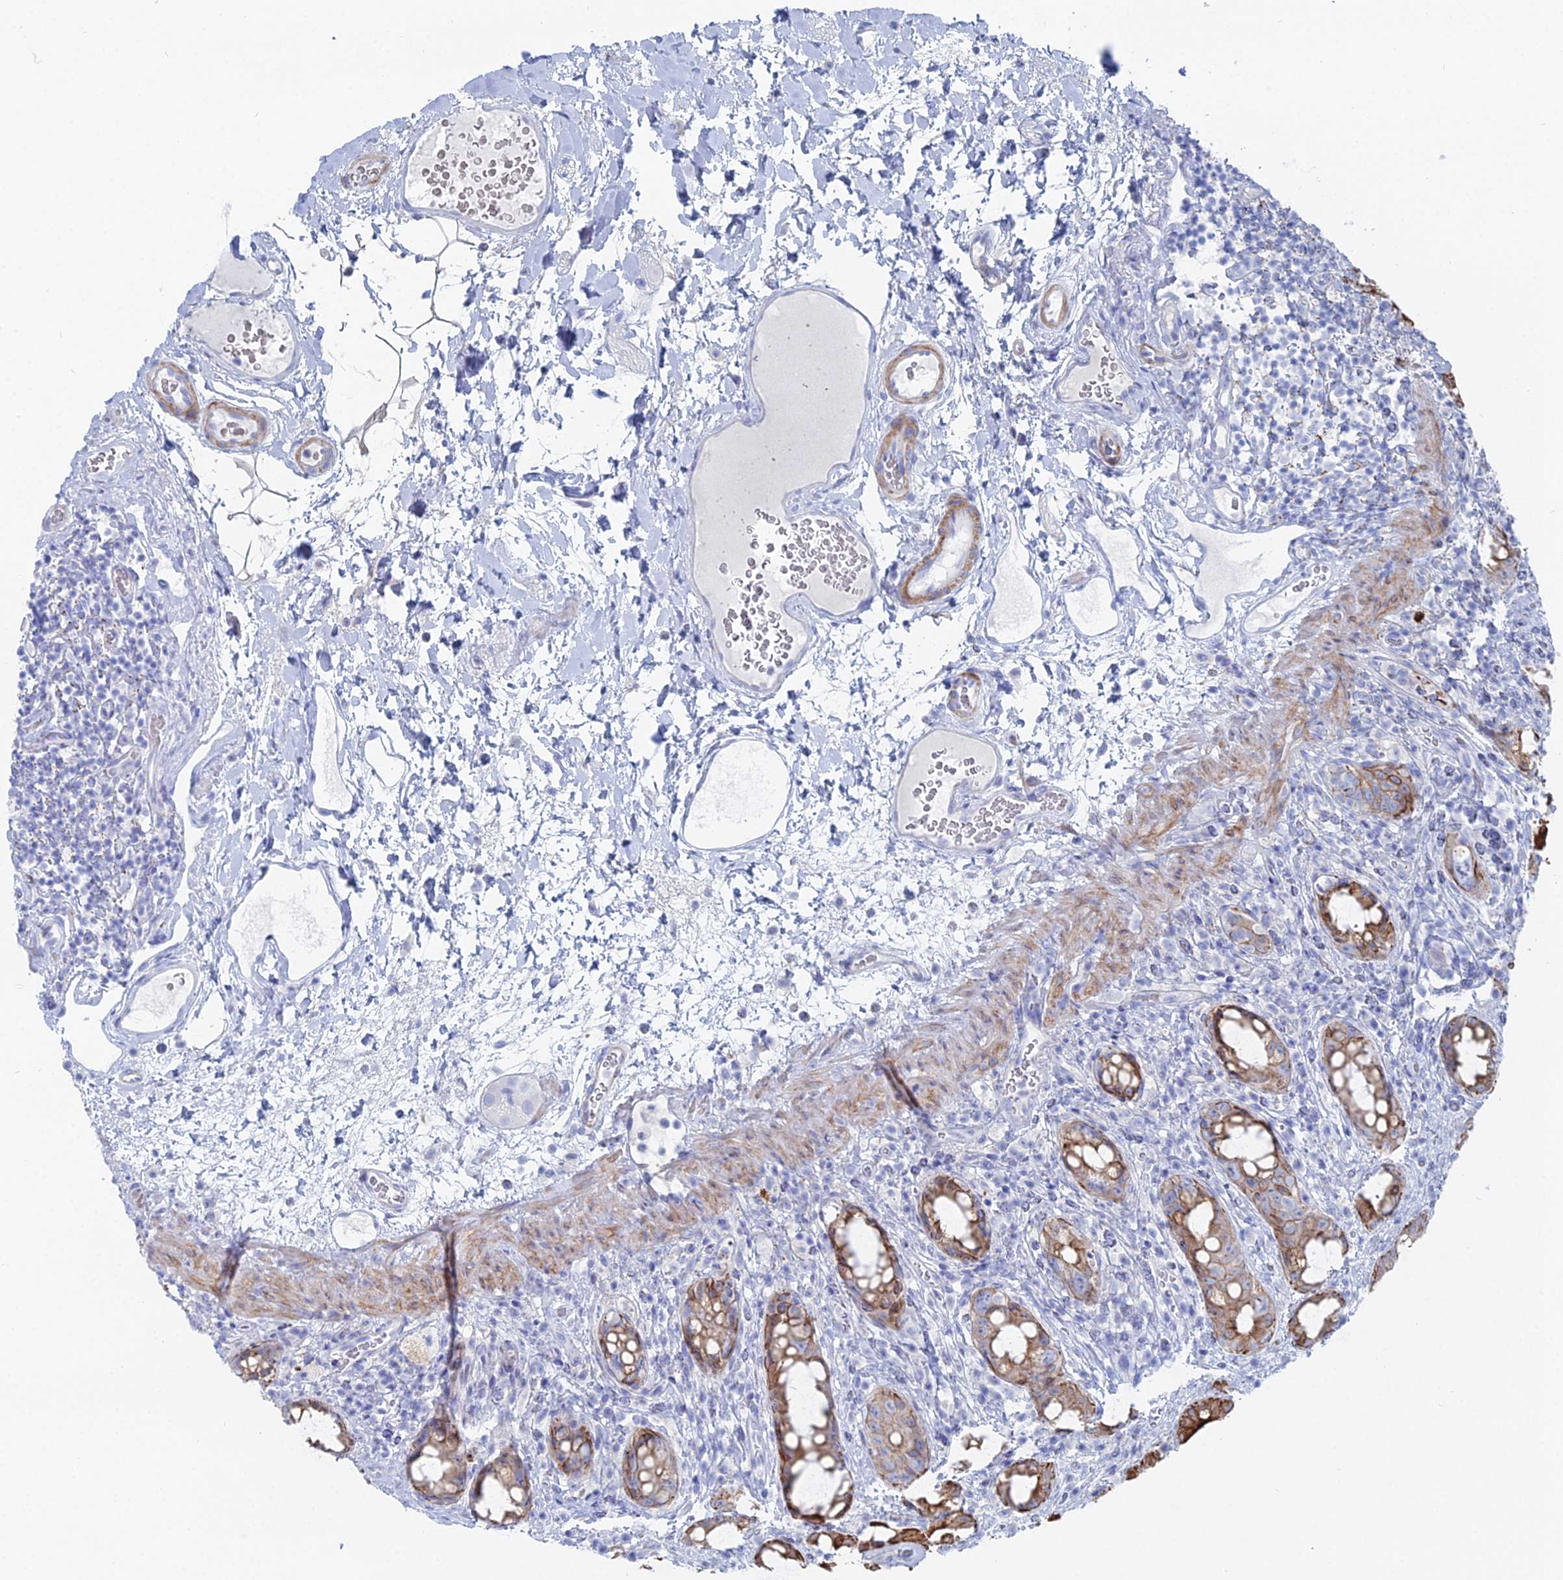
{"staining": {"intensity": "strong", "quantity": "25%-75%", "location": "cytoplasmic/membranous"}, "tissue": "rectum", "cell_type": "Glandular cells", "image_type": "normal", "snomed": [{"axis": "morphology", "description": "Normal tissue, NOS"}, {"axis": "topography", "description": "Rectum"}], "caption": "Immunohistochemistry histopathology image of unremarkable human rectum stained for a protein (brown), which shows high levels of strong cytoplasmic/membranous positivity in approximately 25%-75% of glandular cells.", "gene": "DHX34", "patient": {"sex": "female", "age": 57}}